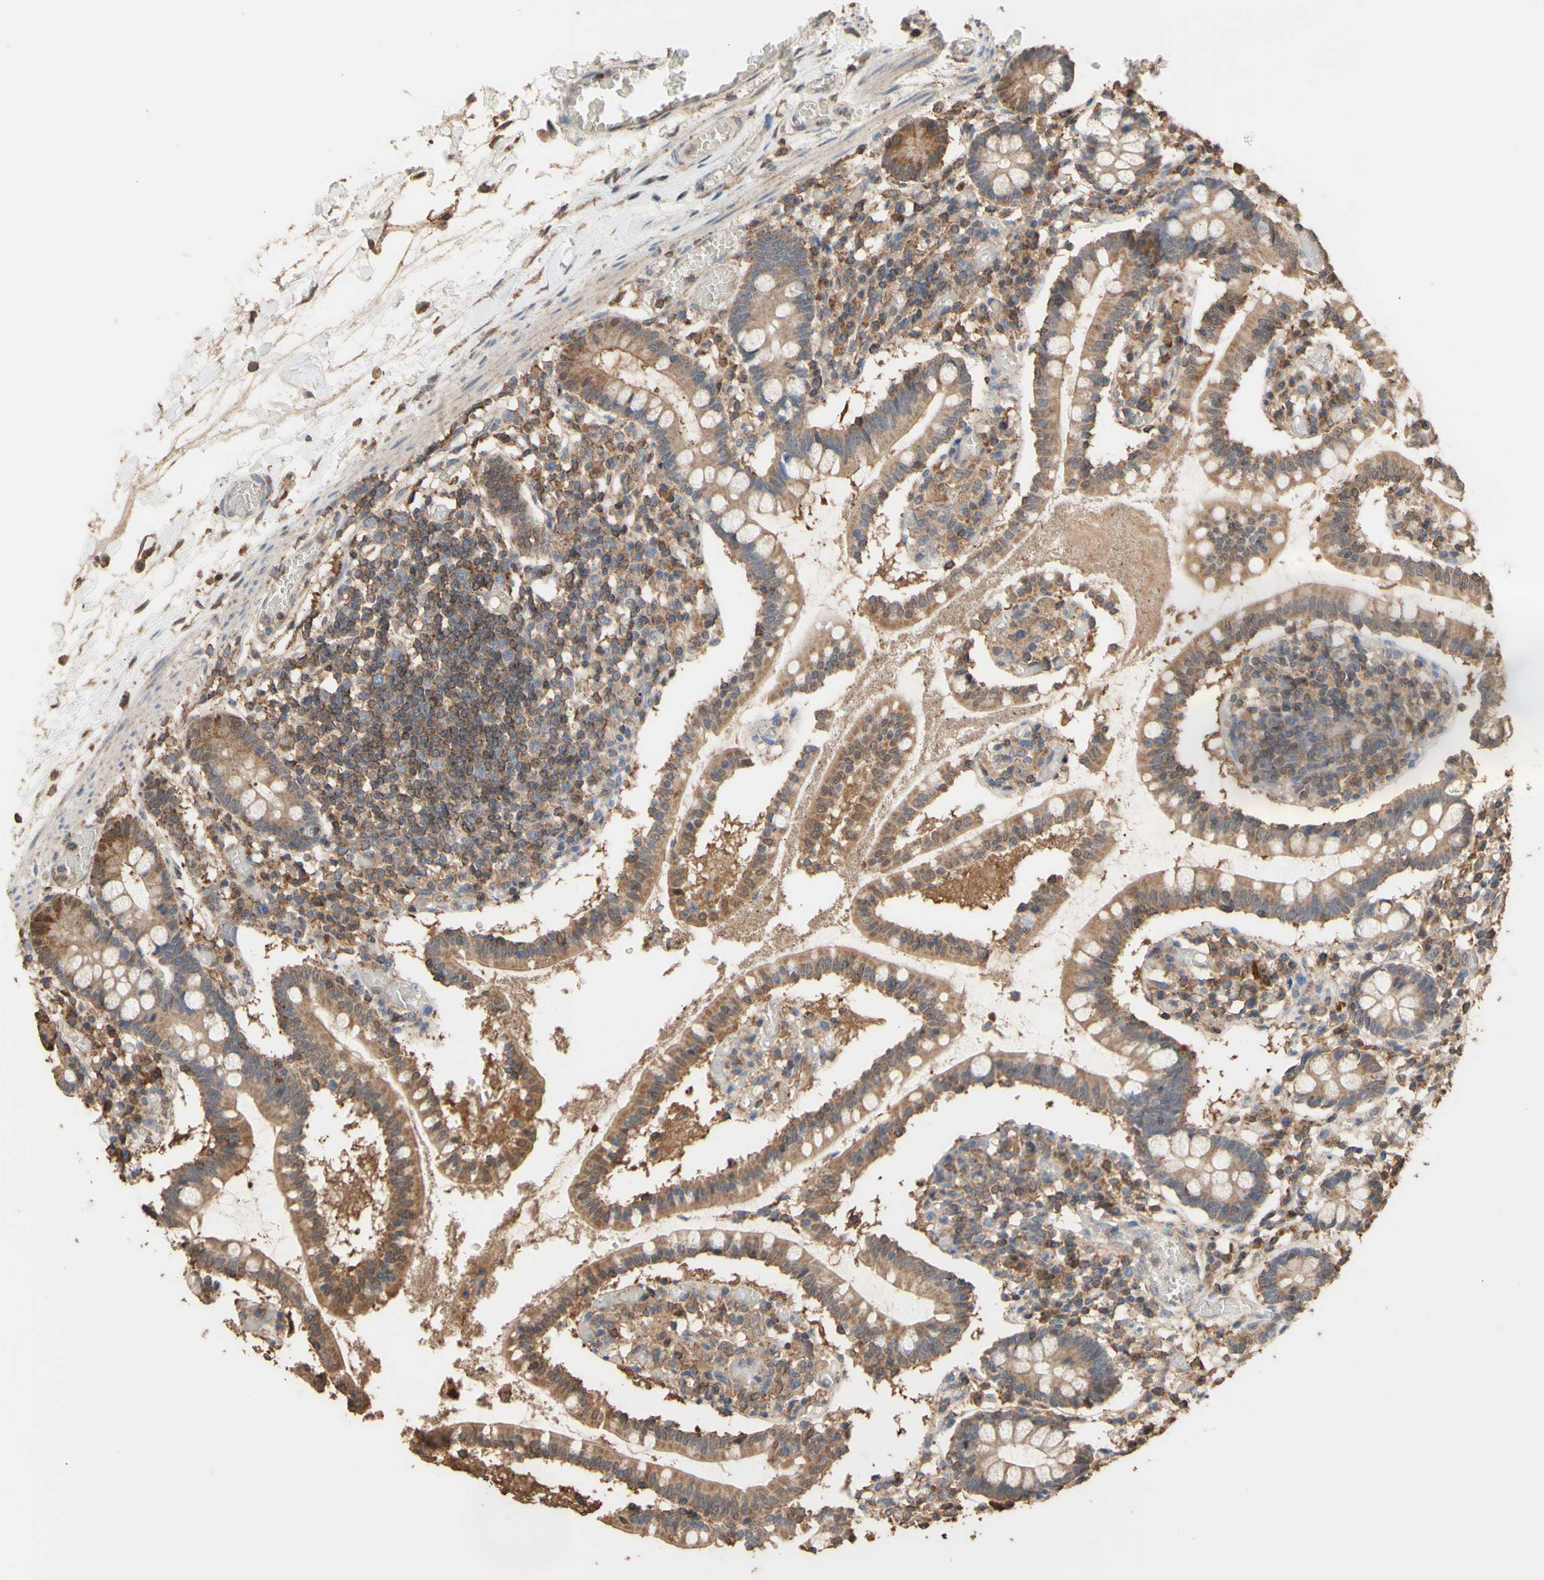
{"staining": {"intensity": "moderate", "quantity": ">75%", "location": "cytoplasmic/membranous"}, "tissue": "small intestine", "cell_type": "Glandular cells", "image_type": "normal", "snomed": [{"axis": "morphology", "description": "Normal tissue, NOS"}, {"axis": "topography", "description": "Small intestine"}], "caption": "The micrograph shows staining of unremarkable small intestine, revealing moderate cytoplasmic/membranous protein expression (brown color) within glandular cells.", "gene": "ALDH9A1", "patient": {"sex": "female", "age": 61}}